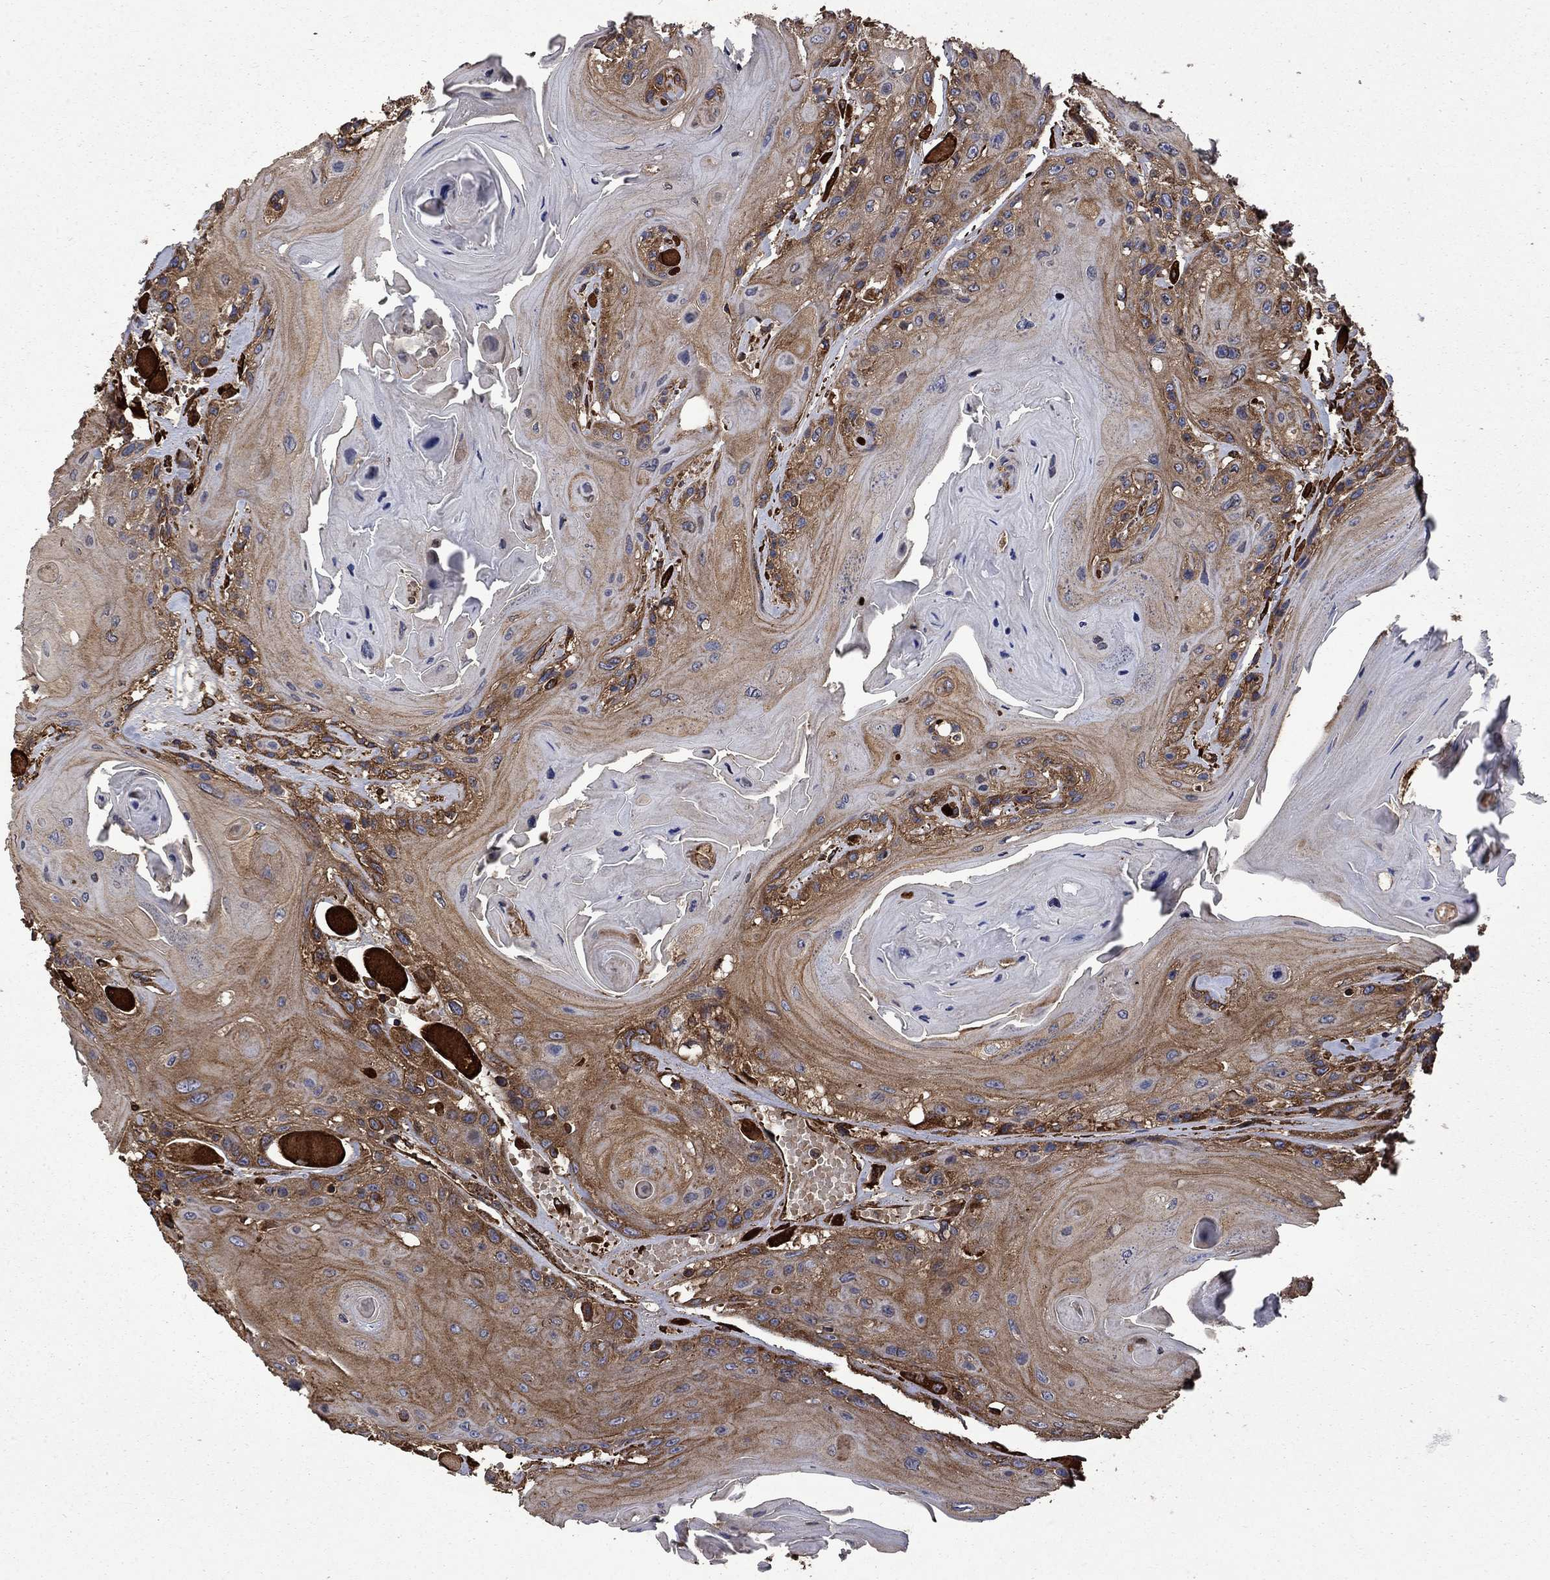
{"staining": {"intensity": "moderate", "quantity": "25%-75%", "location": "cytoplasmic/membranous"}, "tissue": "head and neck cancer", "cell_type": "Tumor cells", "image_type": "cancer", "snomed": [{"axis": "morphology", "description": "Squamous cell carcinoma, NOS"}, {"axis": "topography", "description": "Head-Neck"}], "caption": "Moderate cytoplasmic/membranous expression is identified in about 25%-75% of tumor cells in head and neck cancer (squamous cell carcinoma). (DAB (3,3'-diaminobenzidine) IHC, brown staining for protein, blue staining for nuclei).", "gene": "CUTC", "patient": {"sex": "female", "age": 59}}